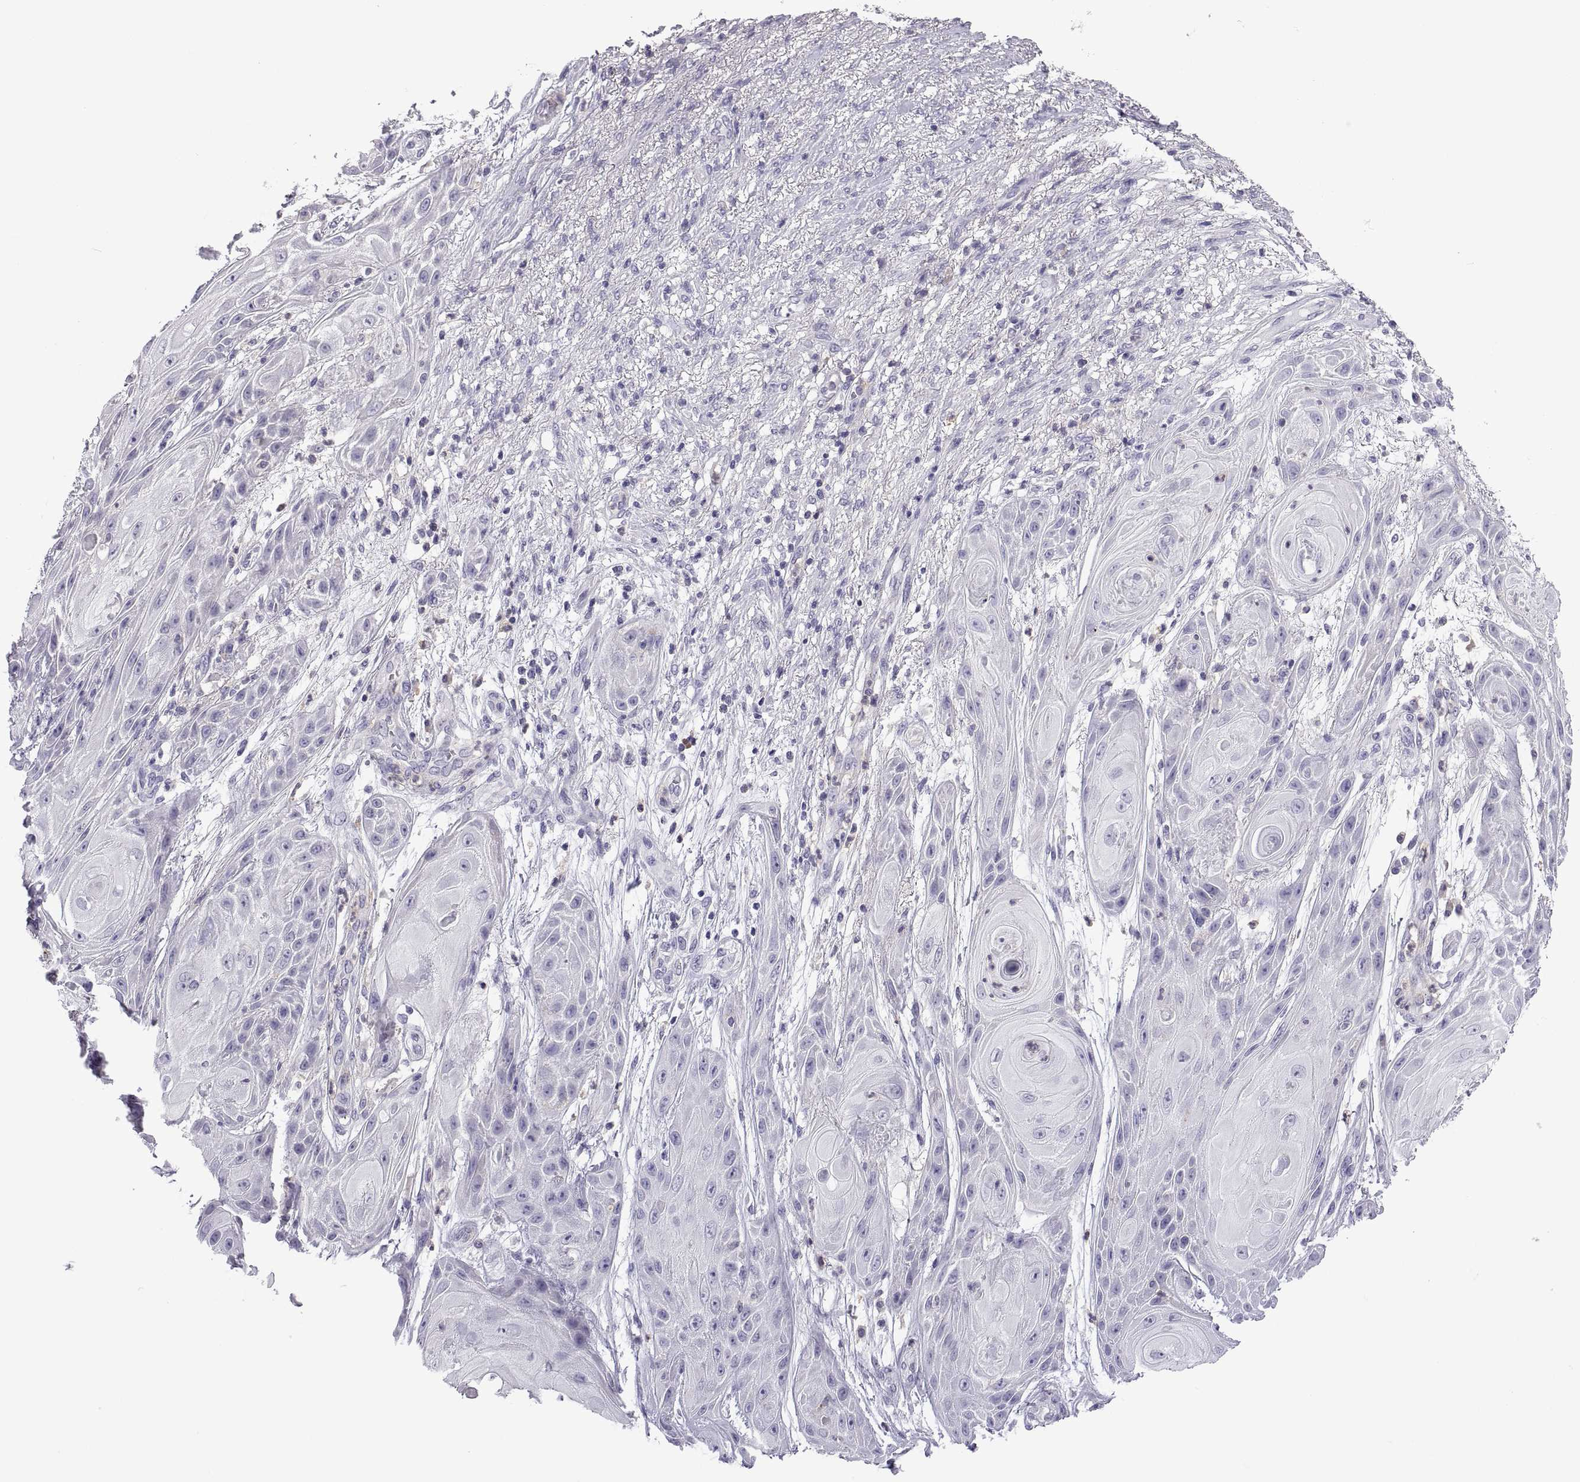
{"staining": {"intensity": "negative", "quantity": "none", "location": "none"}, "tissue": "skin cancer", "cell_type": "Tumor cells", "image_type": "cancer", "snomed": [{"axis": "morphology", "description": "Squamous cell carcinoma, NOS"}, {"axis": "topography", "description": "Skin"}], "caption": "The image exhibits no staining of tumor cells in skin cancer (squamous cell carcinoma).", "gene": "RGS19", "patient": {"sex": "male", "age": 62}}